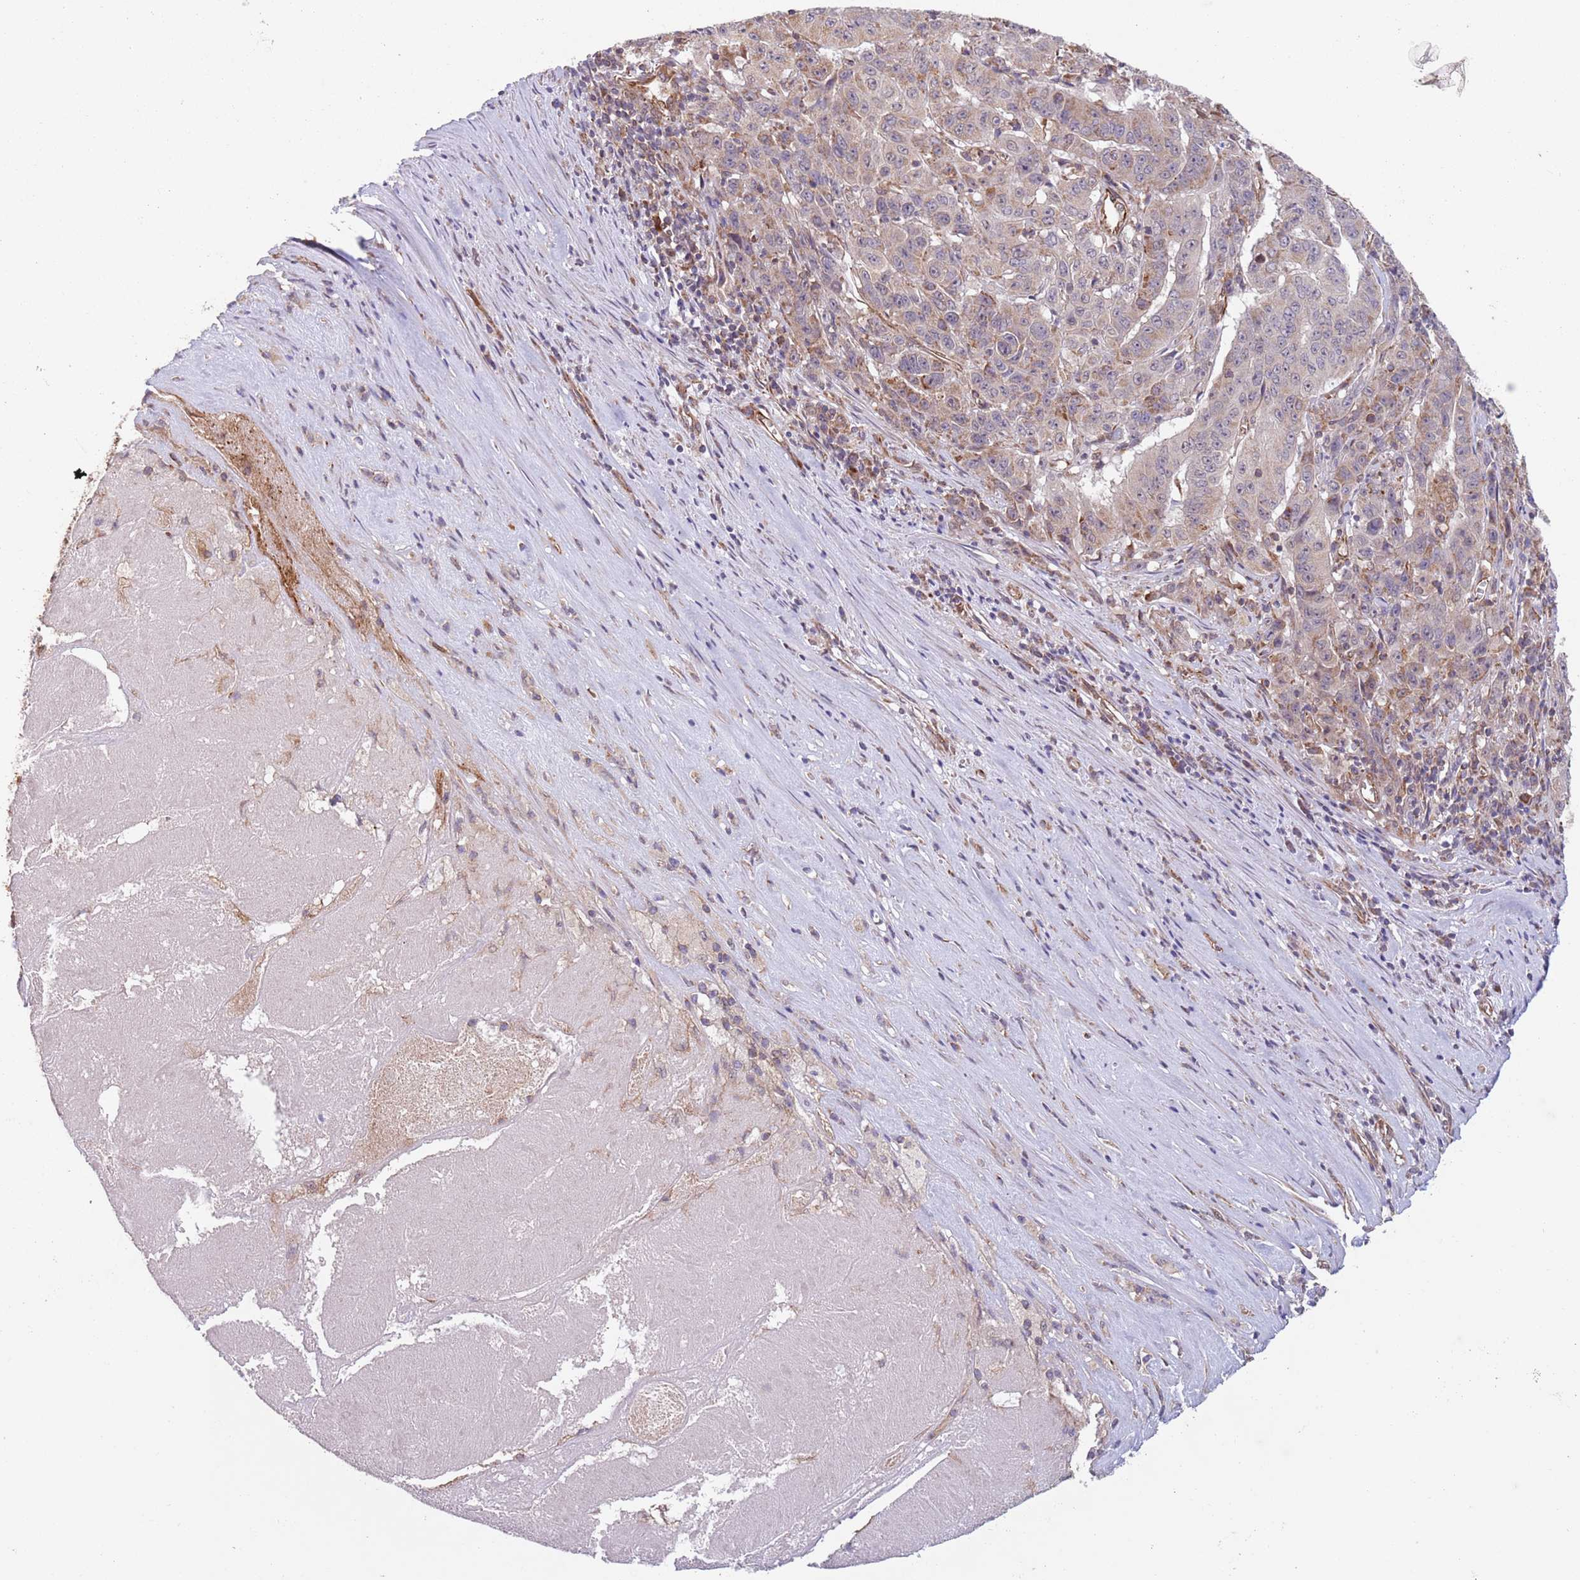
{"staining": {"intensity": "weak", "quantity": "<25%", "location": "cytoplasmic/membranous"}, "tissue": "pancreatic cancer", "cell_type": "Tumor cells", "image_type": "cancer", "snomed": [{"axis": "morphology", "description": "Adenocarcinoma, NOS"}, {"axis": "topography", "description": "Pancreas"}], "caption": "This is an IHC image of pancreatic cancer. There is no staining in tumor cells.", "gene": "CHD9", "patient": {"sex": "male", "age": 63}}